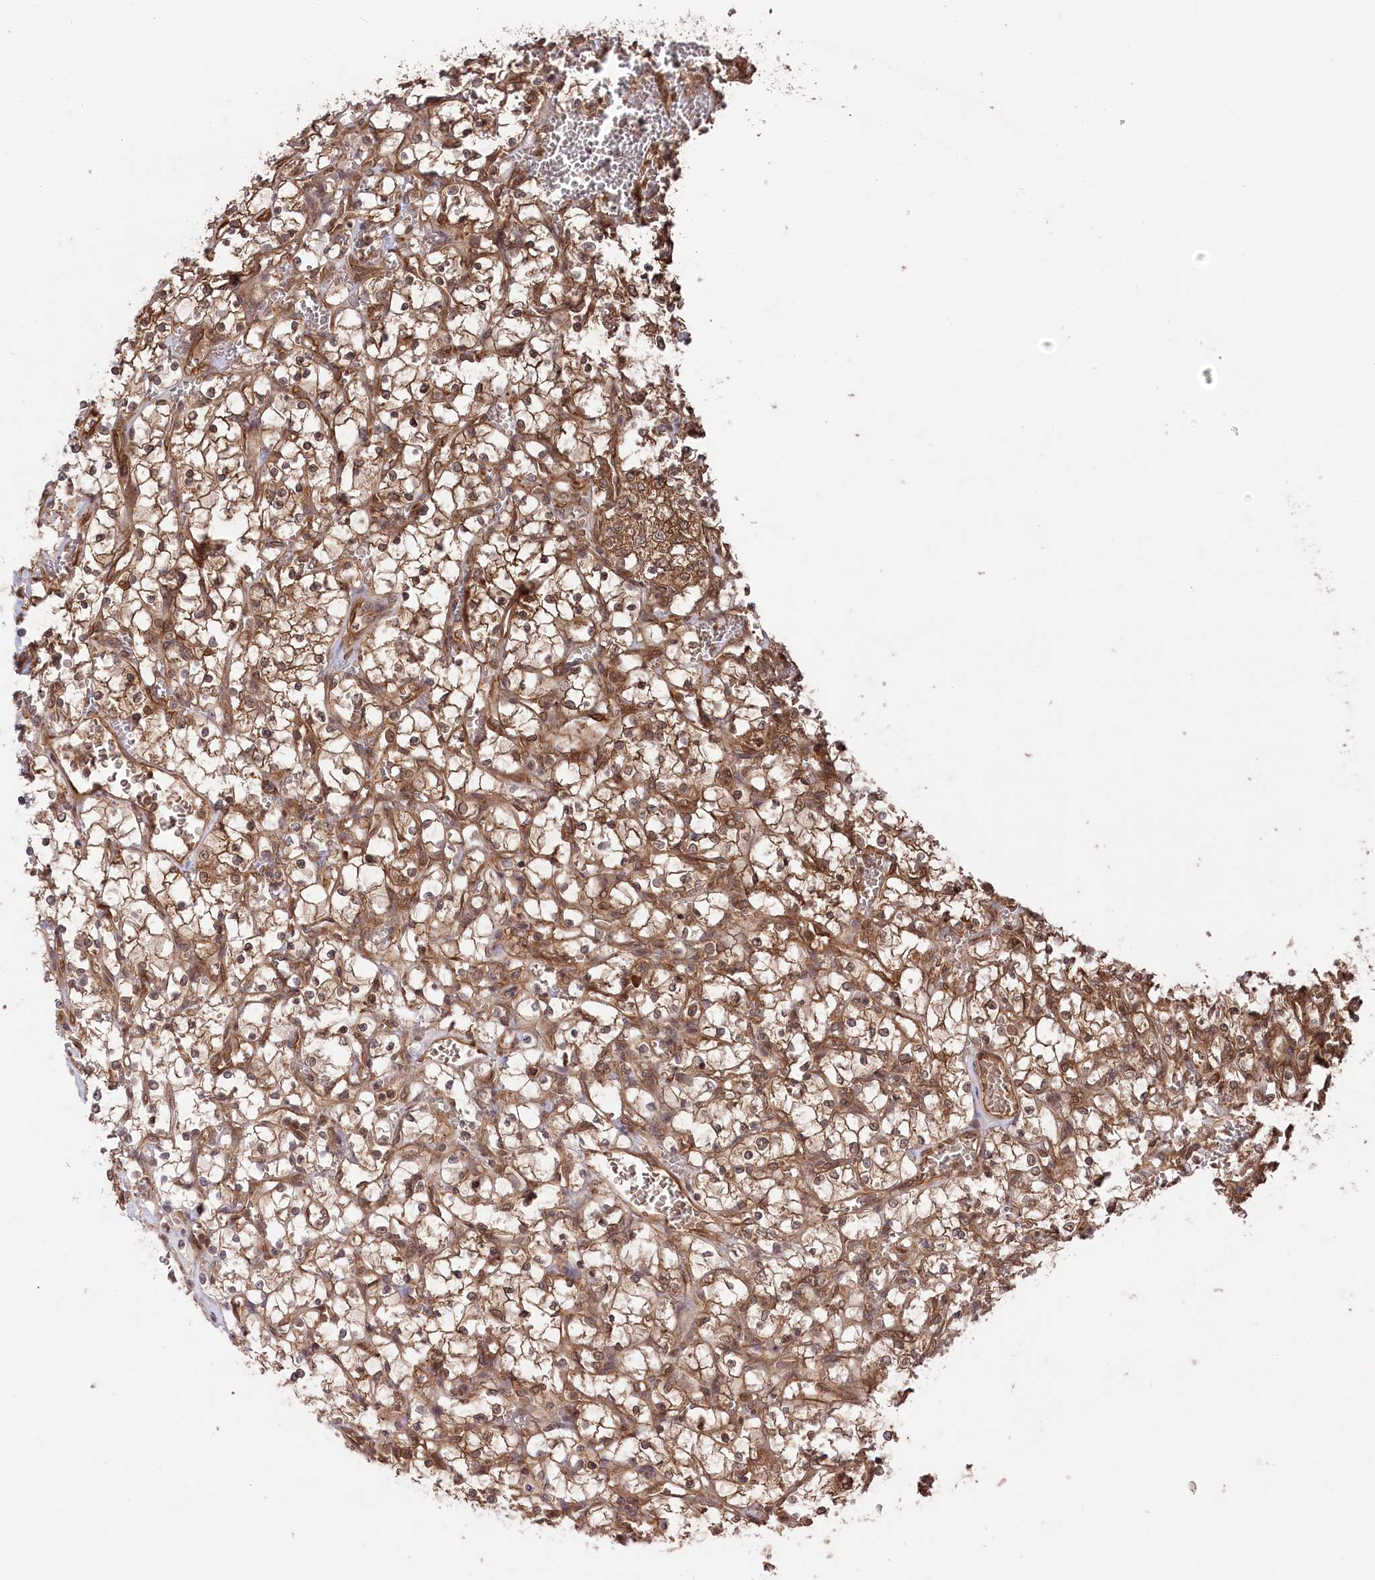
{"staining": {"intensity": "moderate", "quantity": ">75%", "location": "cytoplasmic/membranous,nuclear"}, "tissue": "renal cancer", "cell_type": "Tumor cells", "image_type": "cancer", "snomed": [{"axis": "morphology", "description": "Adenocarcinoma, NOS"}, {"axis": "topography", "description": "Kidney"}], "caption": "This histopathology image reveals renal adenocarcinoma stained with immunohistochemistry to label a protein in brown. The cytoplasmic/membranous and nuclear of tumor cells show moderate positivity for the protein. Nuclei are counter-stained blue.", "gene": "PSMA1", "patient": {"sex": "female", "age": 69}}